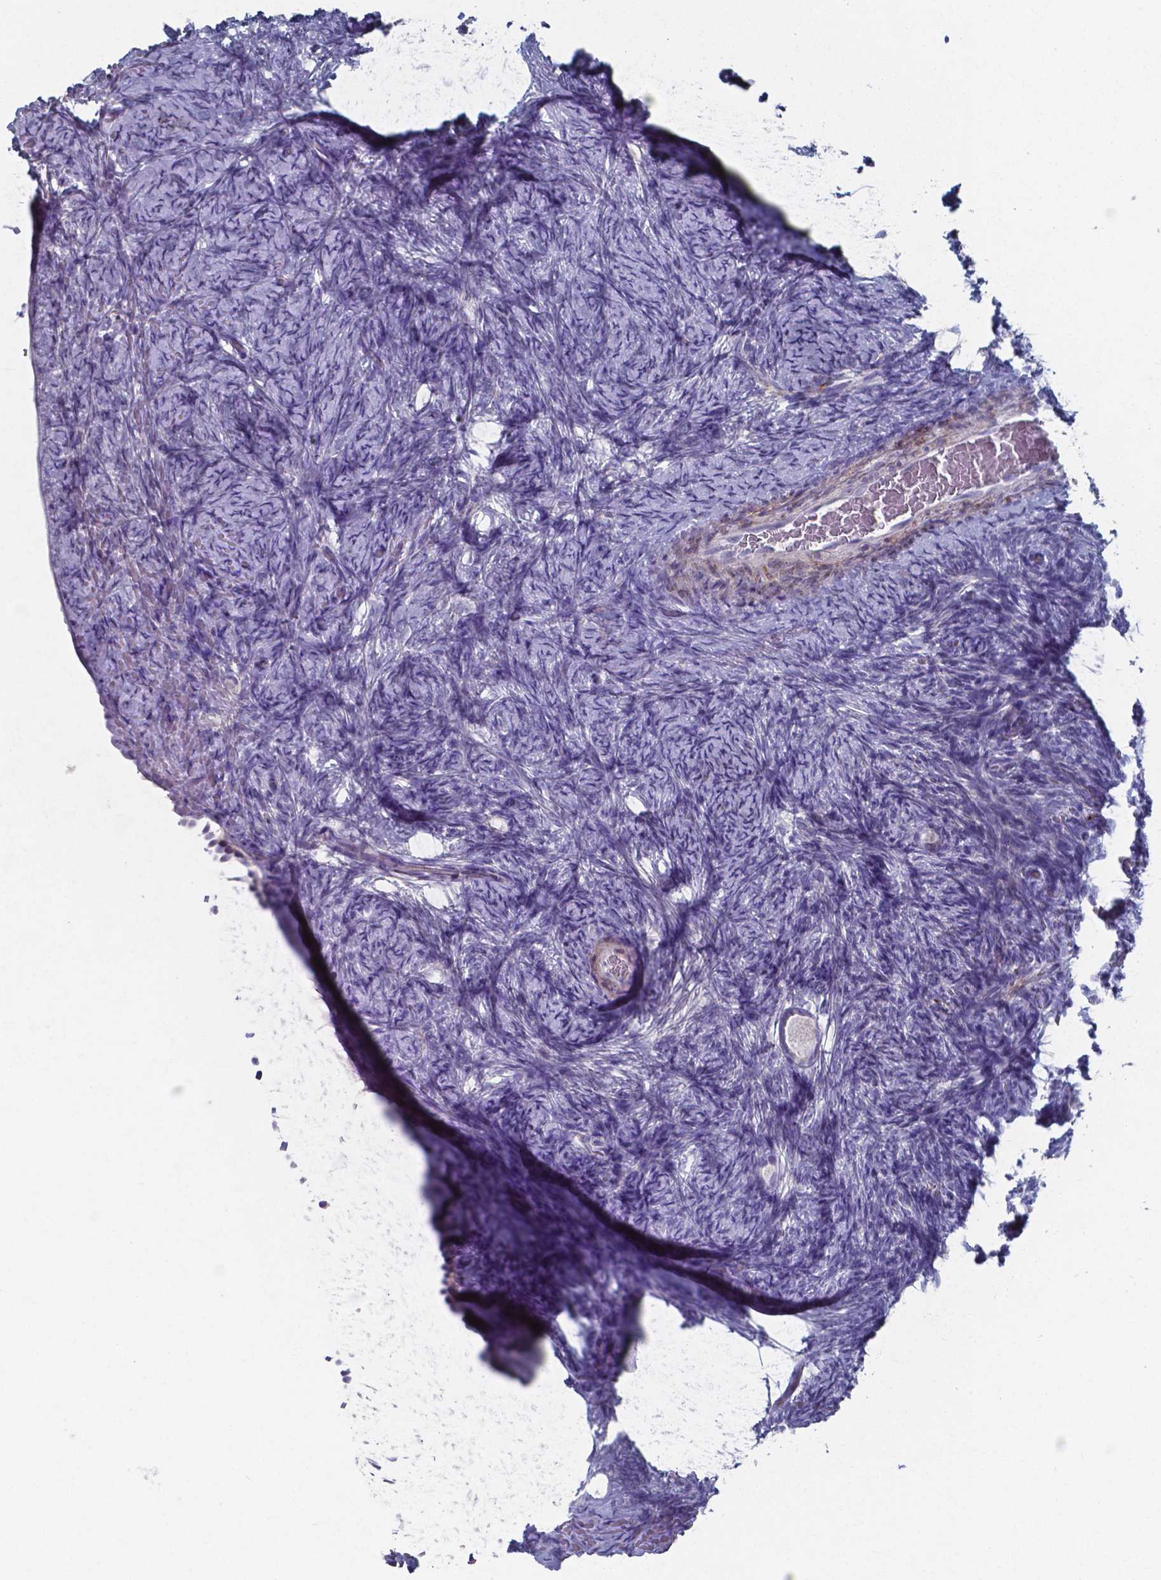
{"staining": {"intensity": "negative", "quantity": "none", "location": "none"}, "tissue": "ovary", "cell_type": "Follicle cells", "image_type": "normal", "snomed": [{"axis": "morphology", "description": "Normal tissue, NOS"}, {"axis": "topography", "description": "Ovary"}], "caption": "Photomicrograph shows no significant protein positivity in follicle cells of unremarkable ovary. The staining is performed using DAB brown chromogen with nuclei counter-stained in using hematoxylin.", "gene": "PLA2R1", "patient": {"sex": "female", "age": 34}}